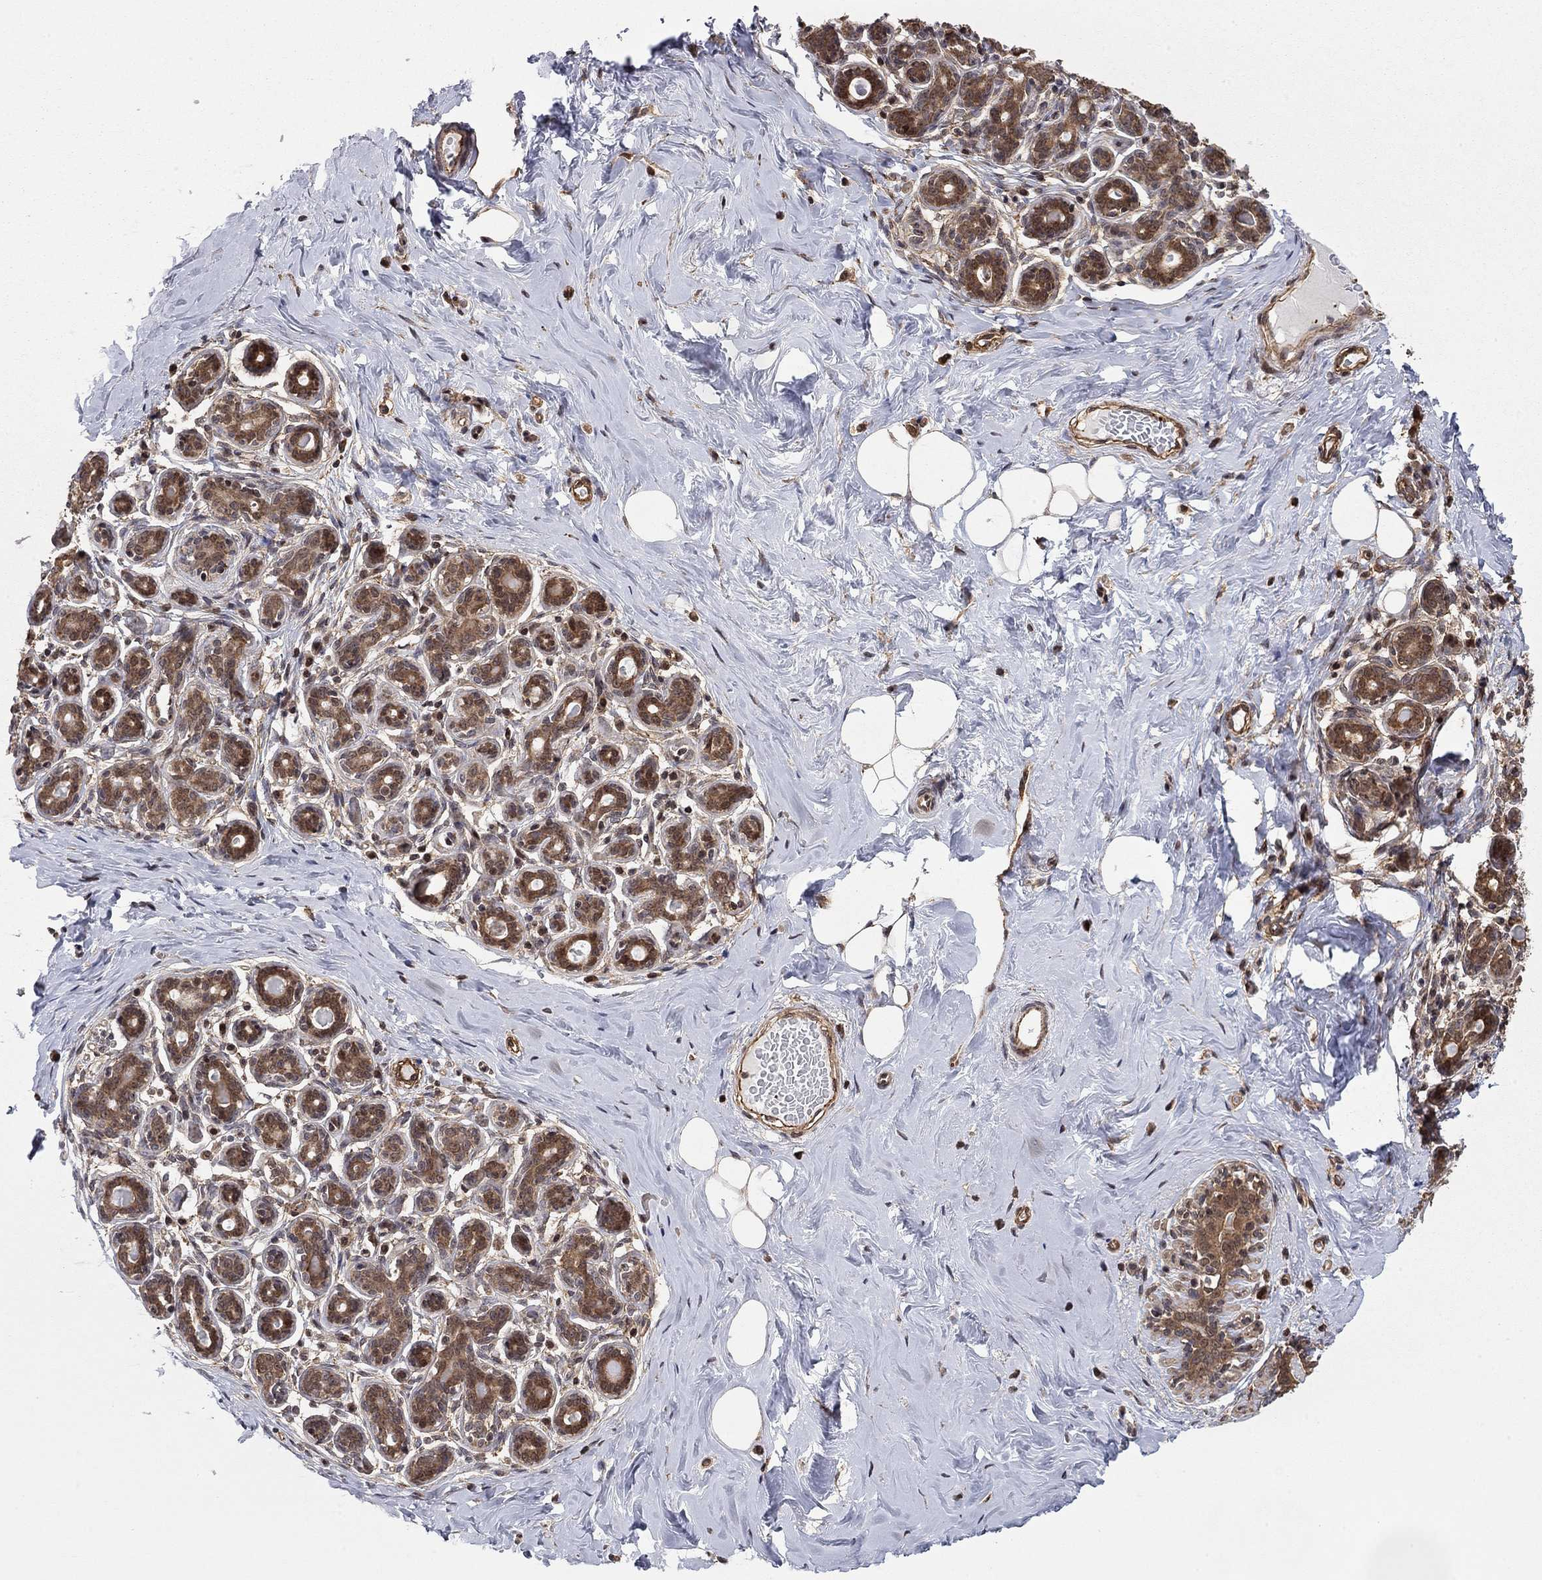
{"staining": {"intensity": "negative", "quantity": "none", "location": "none"}, "tissue": "breast", "cell_type": "Adipocytes", "image_type": "normal", "snomed": [{"axis": "morphology", "description": "Normal tissue, NOS"}, {"axis": "topography", "description": "Skin"}, {"axis": "topography", "description": "Breast"}], "caption": "High power microscopy histopathology image of an immunohistochemistry histopathology image of benign breast, revealing no significant expression in adipocytes. (DAB (3,3'-diaminobenzidine) IHC with hematoxylin counter stain).", "gene": "TDP1", "patient": {"sex": "female", "age": 43}}